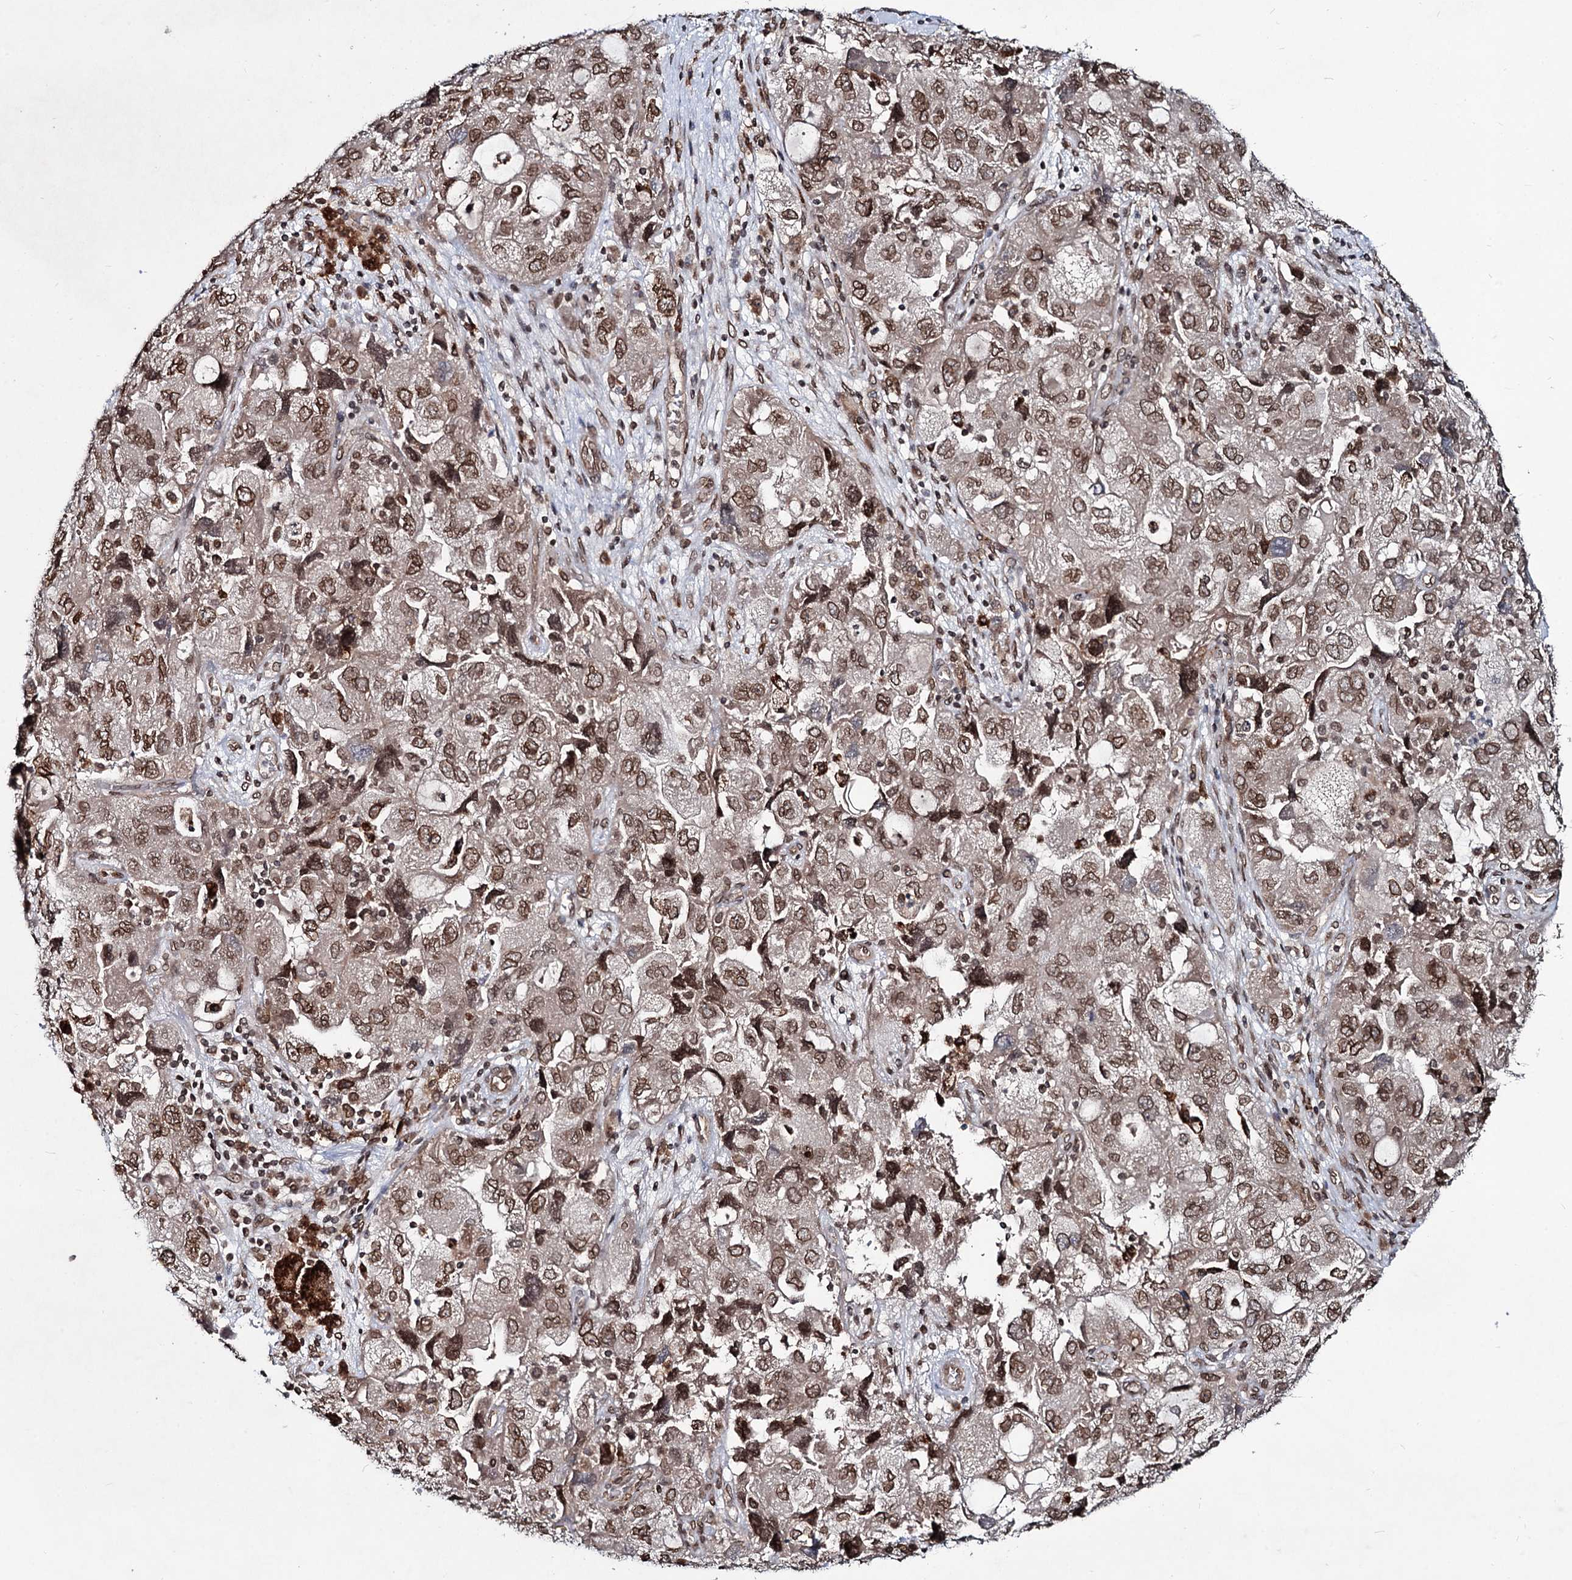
{"staining": {"intensity": "moderate", "quantity": ">75%", "location": "cytoplasmic/membranous,nuclear"}, "tissue": "ovarian cancer", "cell_type": "Tumor cells", "image_type": "cancer", "snomed": [{"axis": "morphology", "description": "Carcinoma, NOS"}, {"axis": "morphology", "description": "Cystadenocarcinoma, serous, NOS"}, {"axis": "topography", "description": "Ovary"}], "caption": "A micrograph of serous cystadenocarcinoma (ovarian) stained for a protein reveals moderate cytoplasmic/membranous and nuclear brown staining in tumor cells.", "gene": "RNF6", "patient": {"sex": "female", "age": 69}}